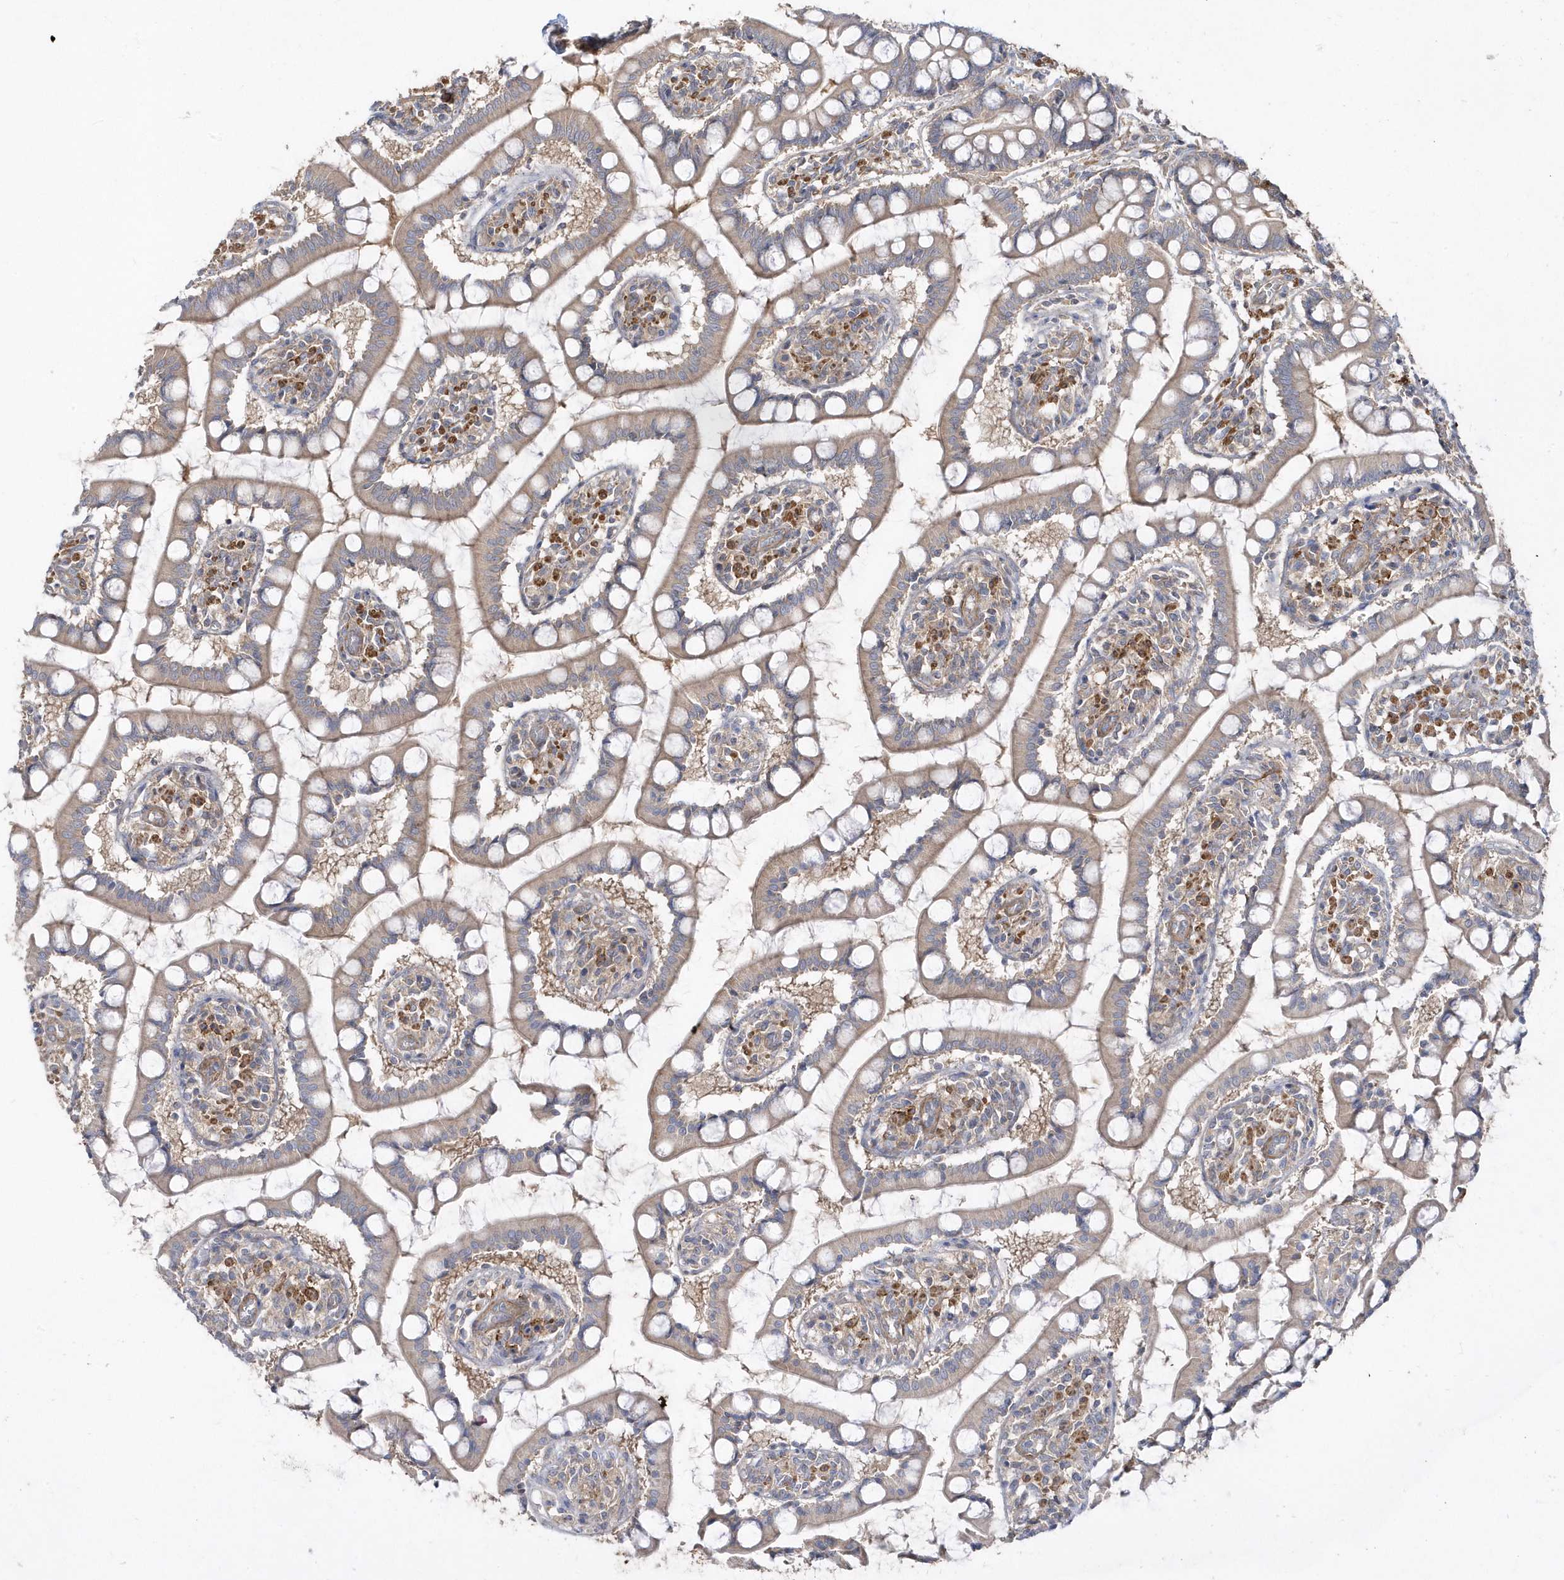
{"staining": {"intensity": "moderate", "quantity": "25%-75%", "location": "cytoplasmic/membranous"}, "tissue": "small intestine", "cell_type": "Glandular cells", "image_type": "normal", "snomed": [{"axis": "morphology", "description": "Normal tissue, NOS"}, {"axis": "topography", "description": "Small intestine"}], "caption": "Benign small intestine was stained to show a protein in brown. There is medium levels of moderate cytoplasmic/membranous positivity in approximately 25%-75% of glandular cells.", "gene": "LEXM", "patient": {"sex": "male", "age": 52}}